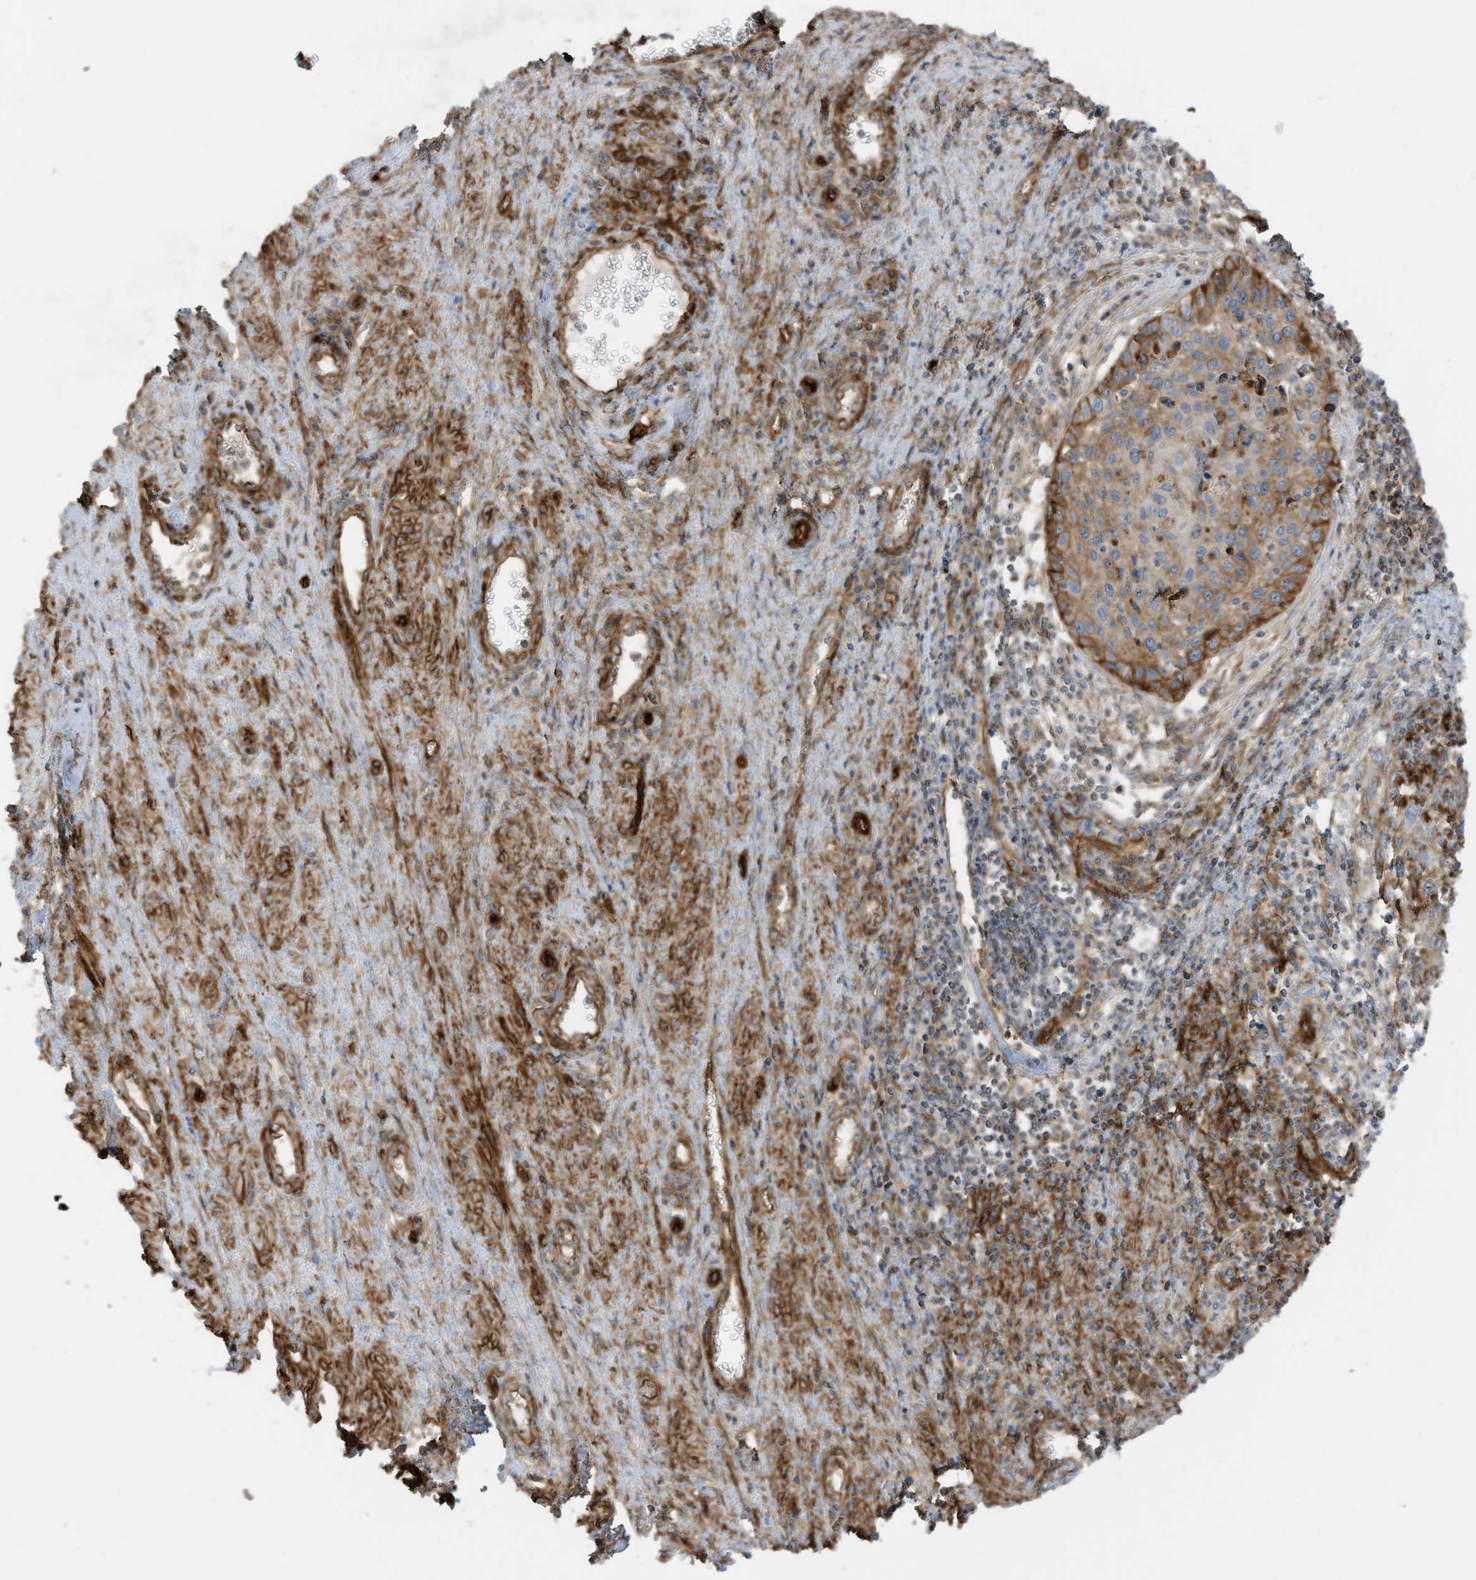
{"staining": {"intensity": "moderate", "quantity": ">75%", "location": "cytoplasmic/membranous"}, "tissue": "cervical cancer", "cell_type": "Tumor cells", "image_type": "cancer", "snomed": [{"axis": "morphology", "description": "Squamous cell carcinoma, NOS"}, {"axis": "topography", "description": "Cervix"}], "caption": "Human cervical squamous cell carcinoma stained with a protein marker exhibits moderate staining in tumor cells.", "gene": "ABCB7", "patient": {"sex": "female", "age": 32}}